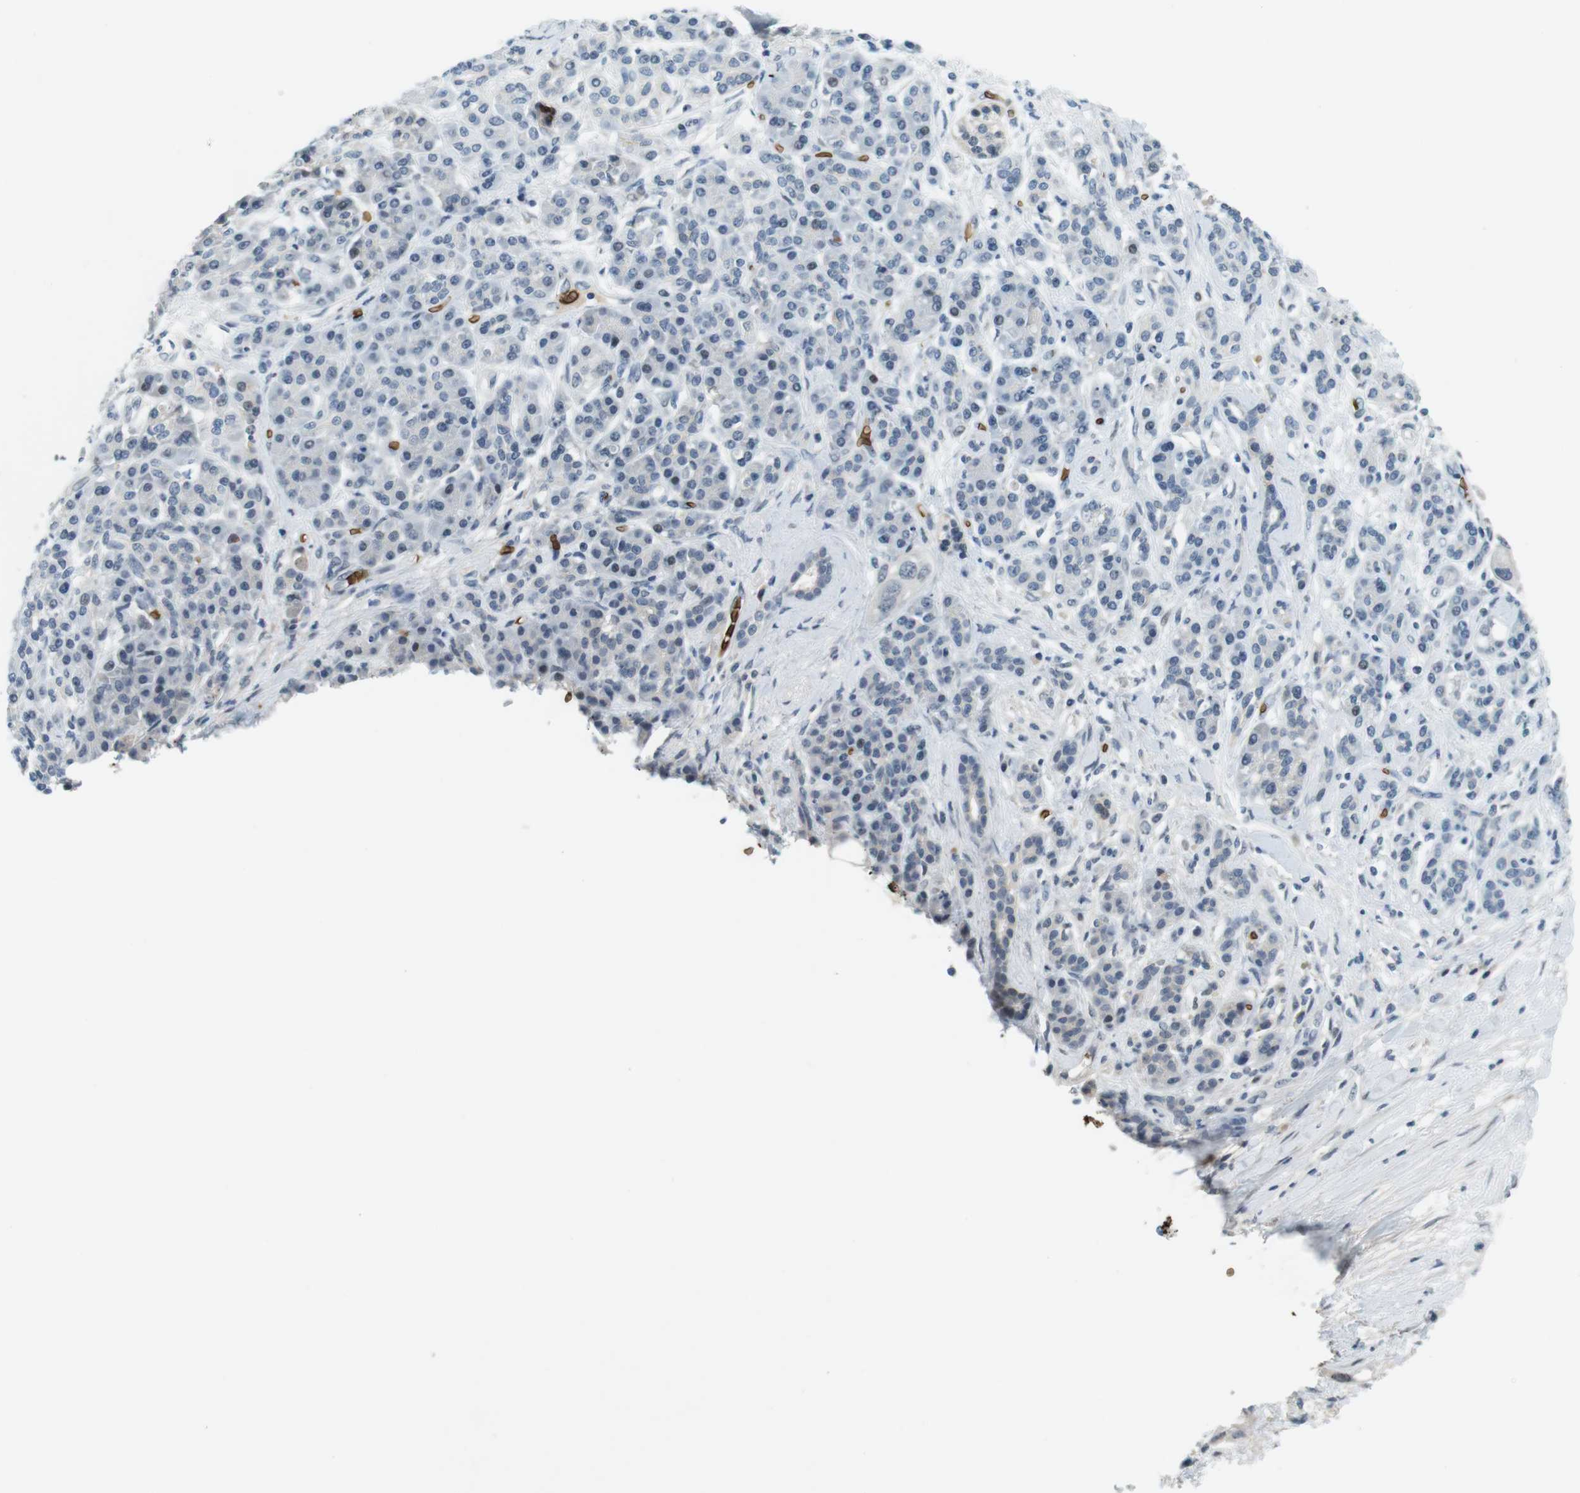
{"staining": {"intensity": "negative", "quantity": "none", "location": "none"}, "tissue": "pancreatic cancer", "cell_type": "Tumor cells", "image_type": "cancer", "snomed": [{"axis": "morphology", "description": "Adenocarcinoma, NOS"}, {"axis": "topography", "description": "Pancreas"}], "caption": "Tumor cells are negative for brown protein staining in pancreatic adenocarcinoma.", "gene": "SLC4A1", "patient": {"sex": "female", "age": 56}}